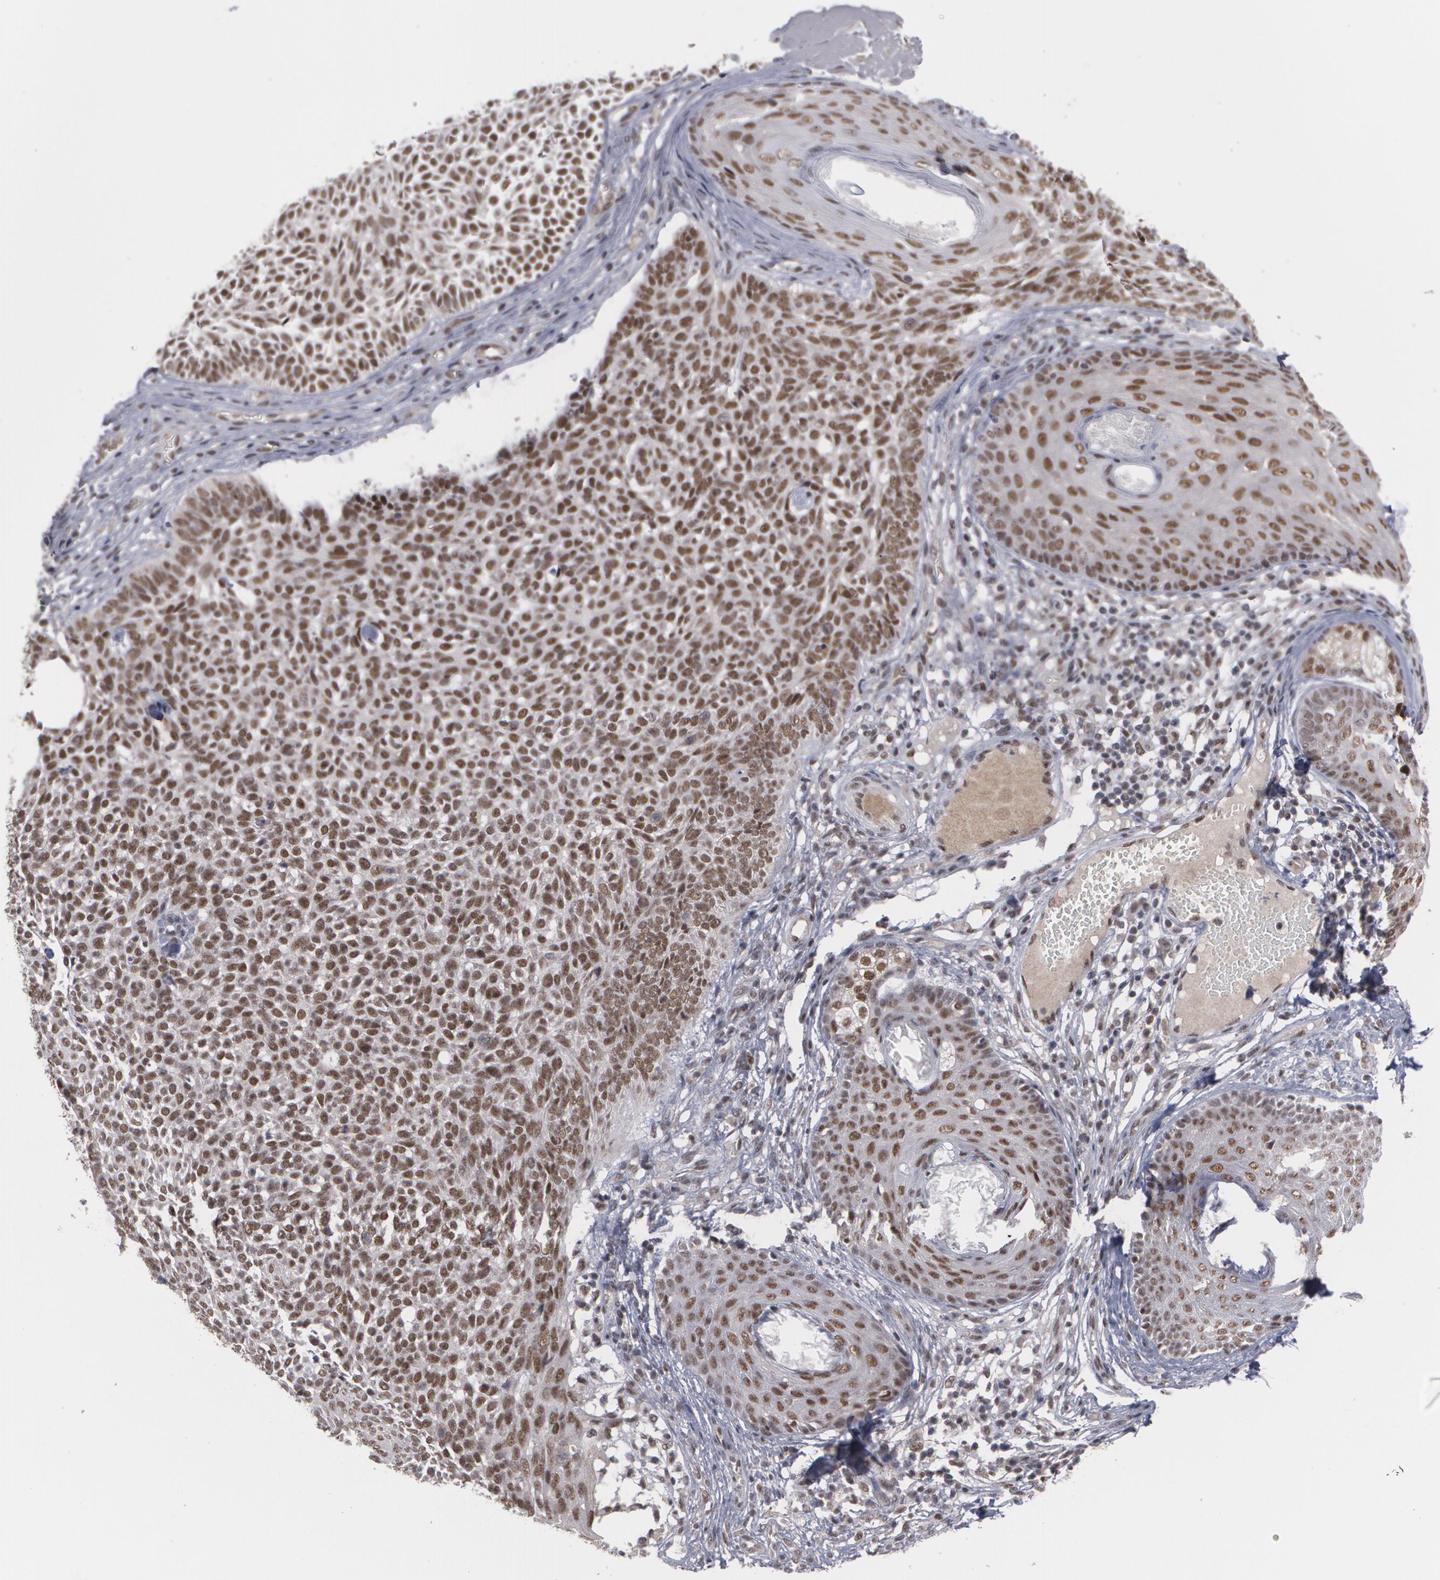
{"staining": {"intensity": "moderate", "quantity": ">75%", "location": "nuclear"}, "tissue": "skin cancer", "cell_type": "Tumor cells", "image_type": "cancer", "snomed": [{"axis": "morphology", "description": "Basal cell carcinoma"}, {"axis": "topography", "description": "Skin"}], "caption": "A high-resolution histopathology image shows IHC staining of basal cell carcinoma (skin), which displays moderate nuclear expression in about >75% of tumor cells. (IHC, brightfield microscopy, high magnification).", "gene": "INTS6", "patient": {"sex": "male", "age": 74}}